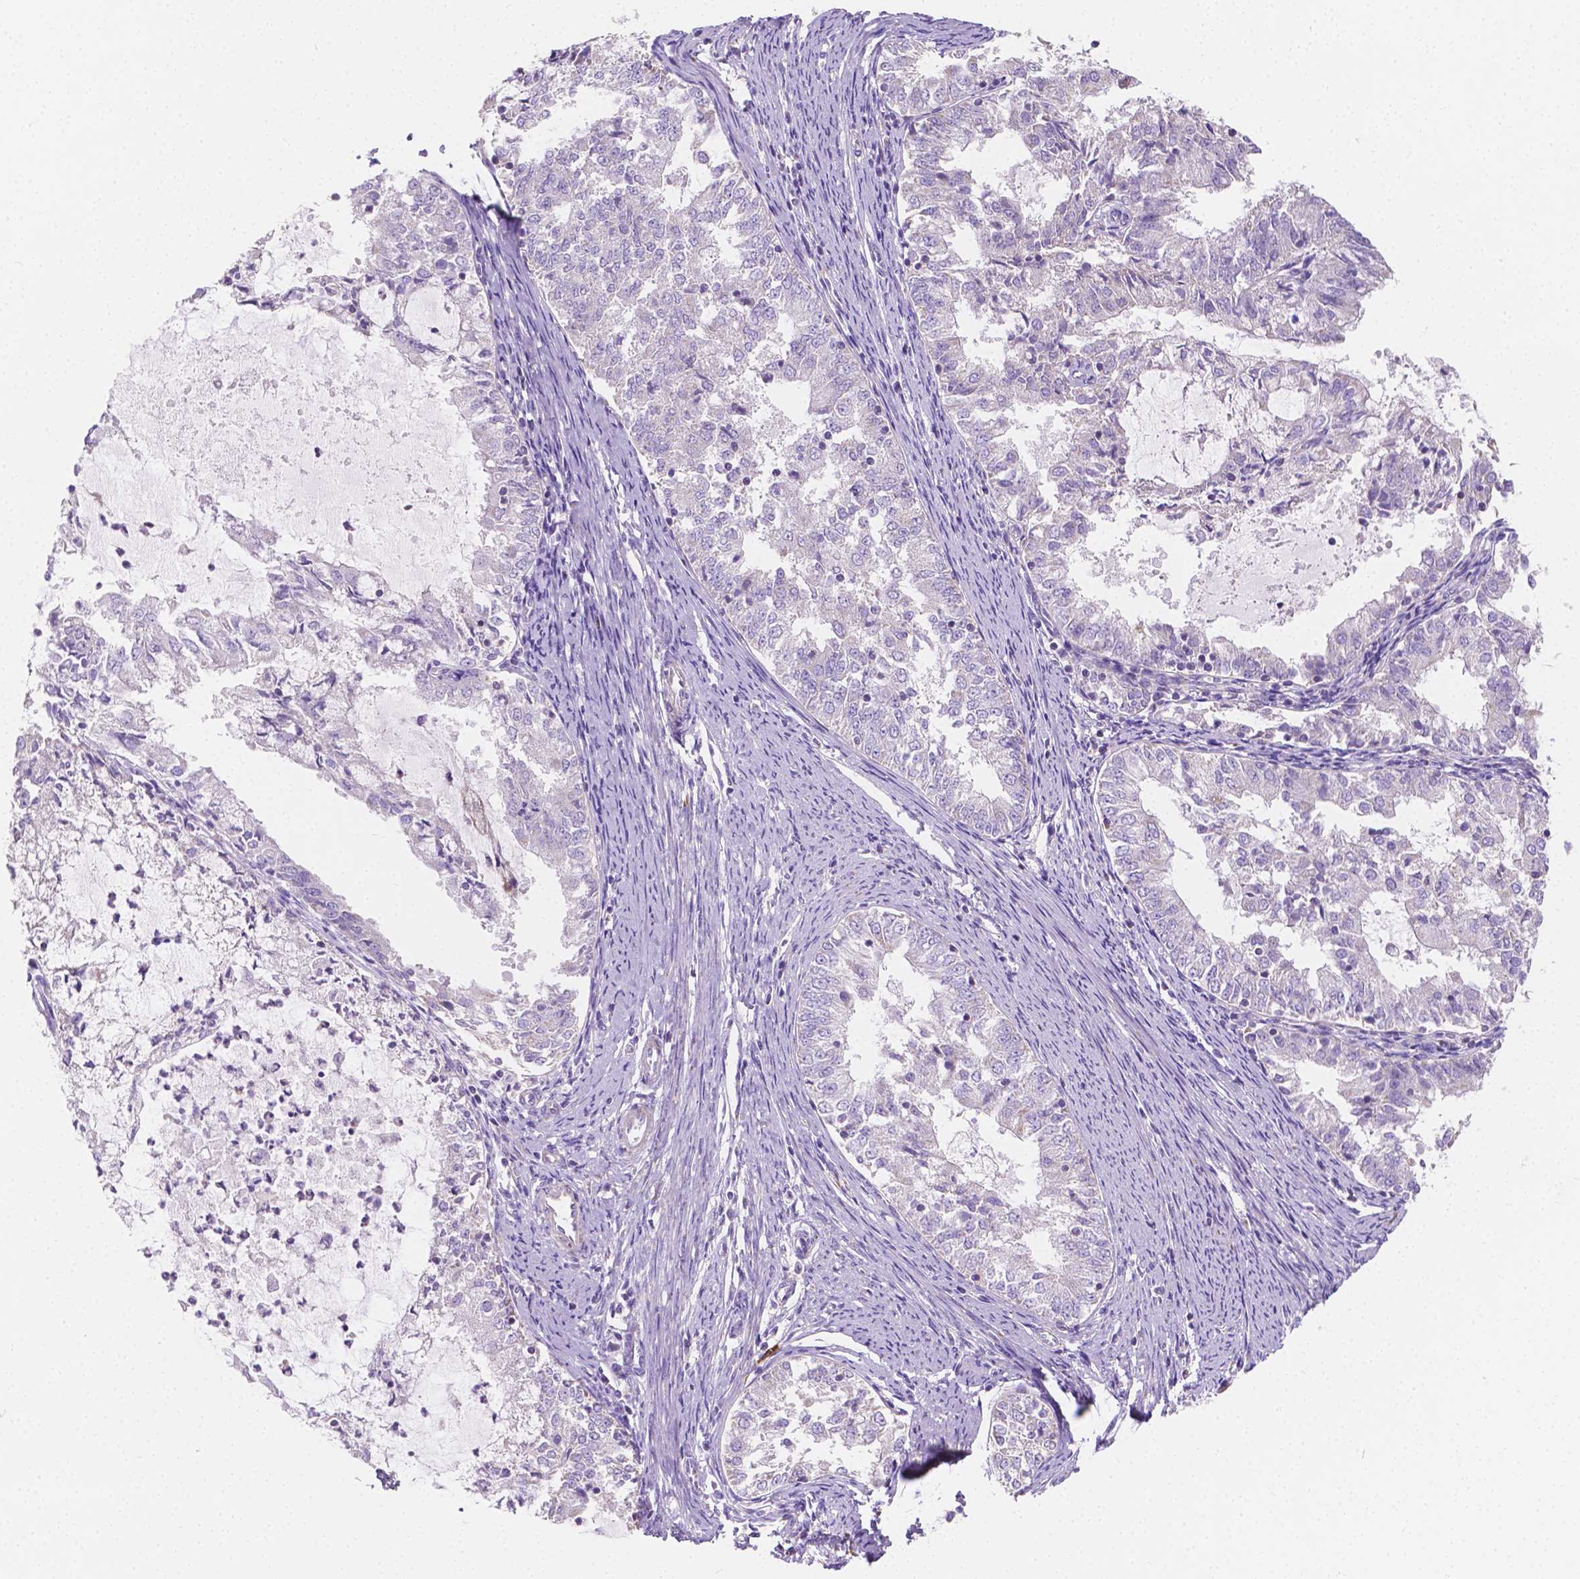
{"staining": {"intensity": "negative", "quantity": "none", "location": "none"}, "tissue": "endometrial cancer", "cell_type": "Tumor cells", "image_type": "cancer", "snomed": [{"axis": "morphology", "description": "Adenocarcinoma, NOS"}, {"axis": "topography", "description": "Endometrium"}], "caption": "IHC image of neoplastic tissue: human adenocarcinoma (endometrial) stained with DAB demonstrates no significant protein staining in tumor cells.", "gene": "SGTB", "patient": {"sex": "female", "age": 57}}